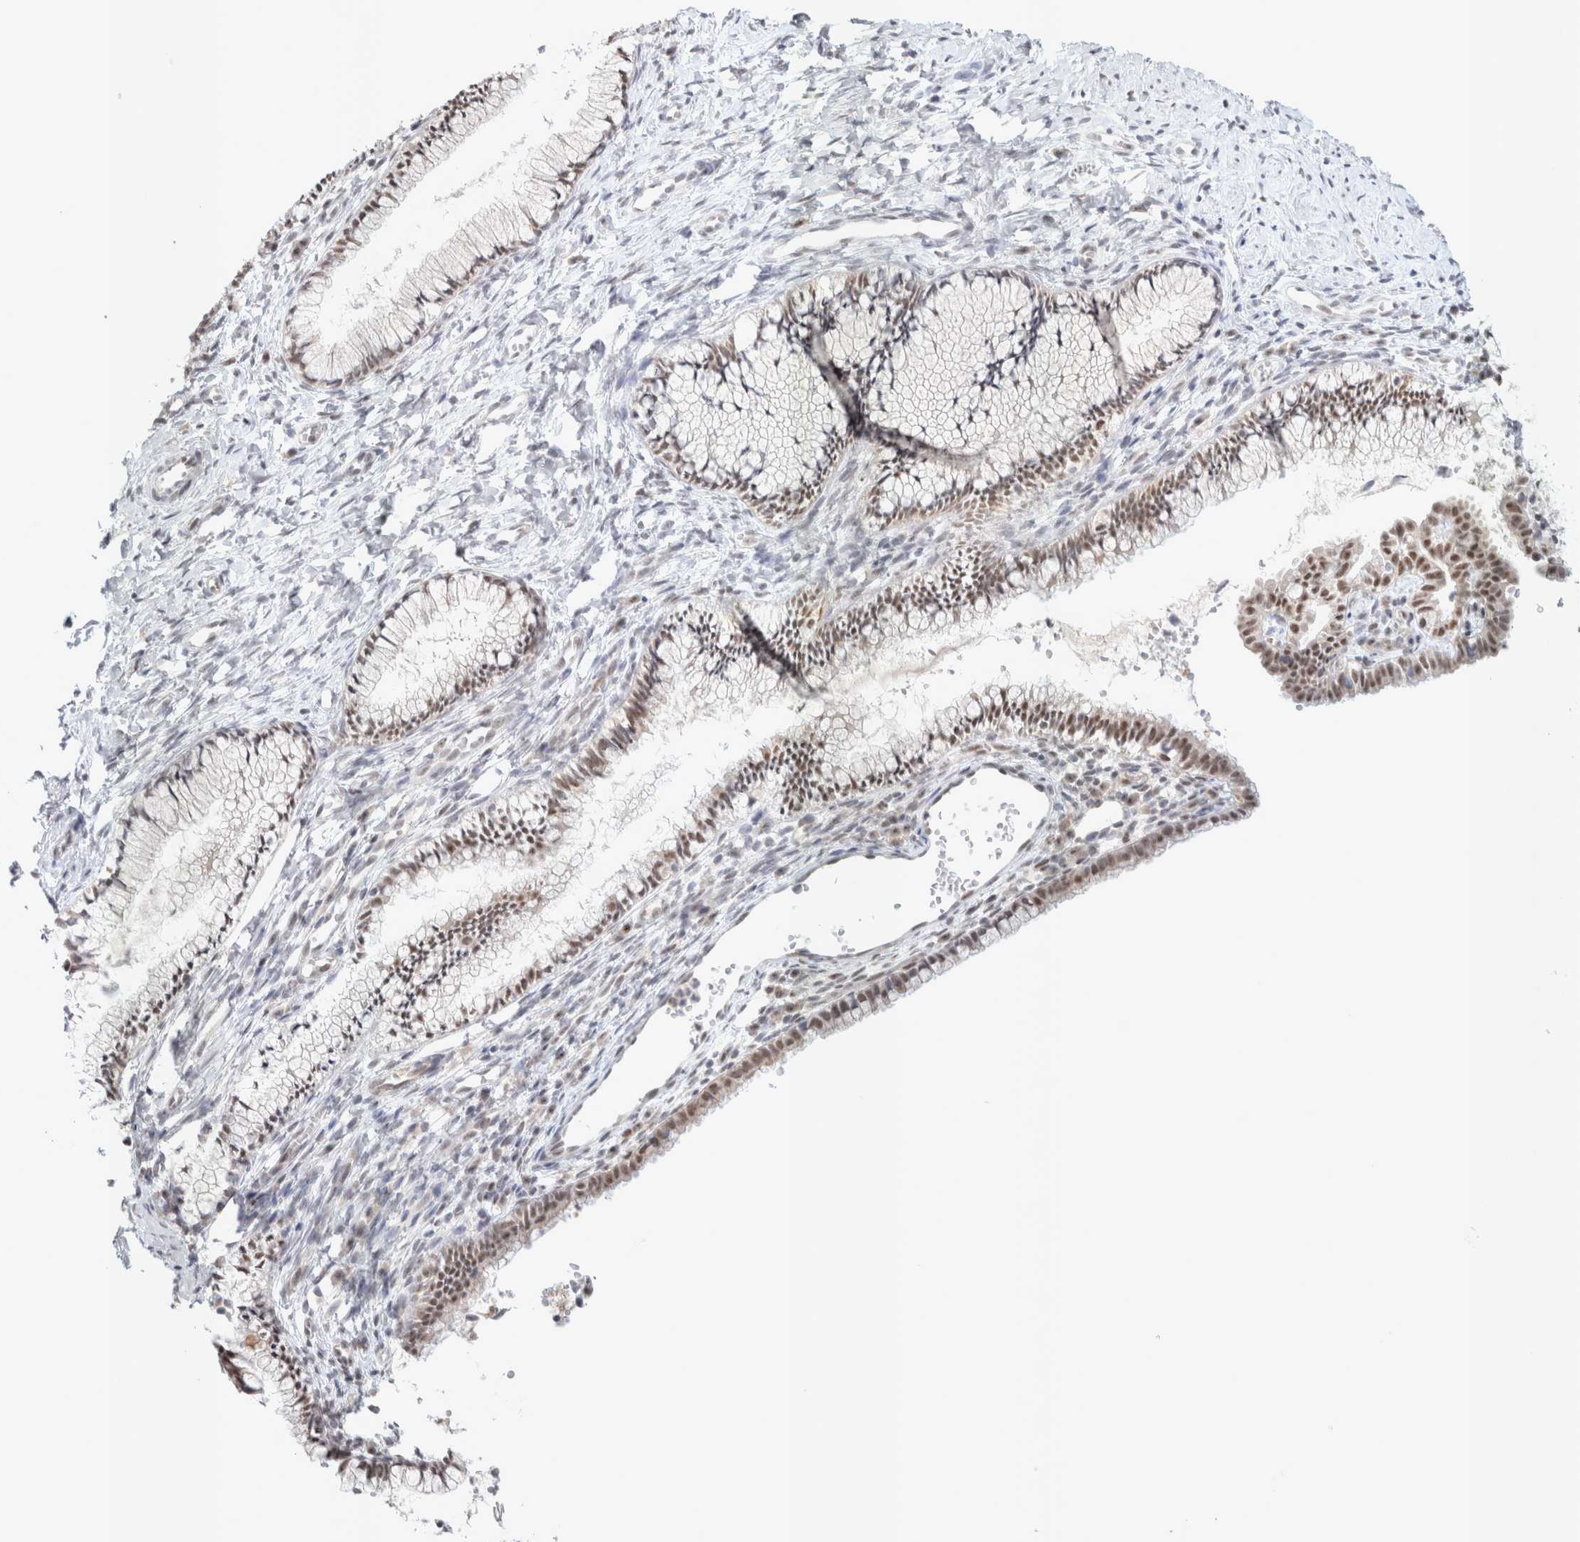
{"staining": {"intensity": "moderate", "quantity": "<25%", "location": "nuclear"}, "tissue": "cervix", "cell_type": "Glandular cells", "image_type": "normal", "snomed": [{"axis": "morphology", "description": "Normal tissue, NOS"}, {"axis": "topography", "description": "Cervix"}], "caption": "Protein expression analysis of normal cervix exhibits moderate nuclear expression in approximately <25% of glandular cells. The staining was performed using DAB, with brown indicating positive protein expression. Nuclei are stained blue with hematoxylin.", "gene": "TRMT12", "patient": {"sex": "female", "age": 27}}